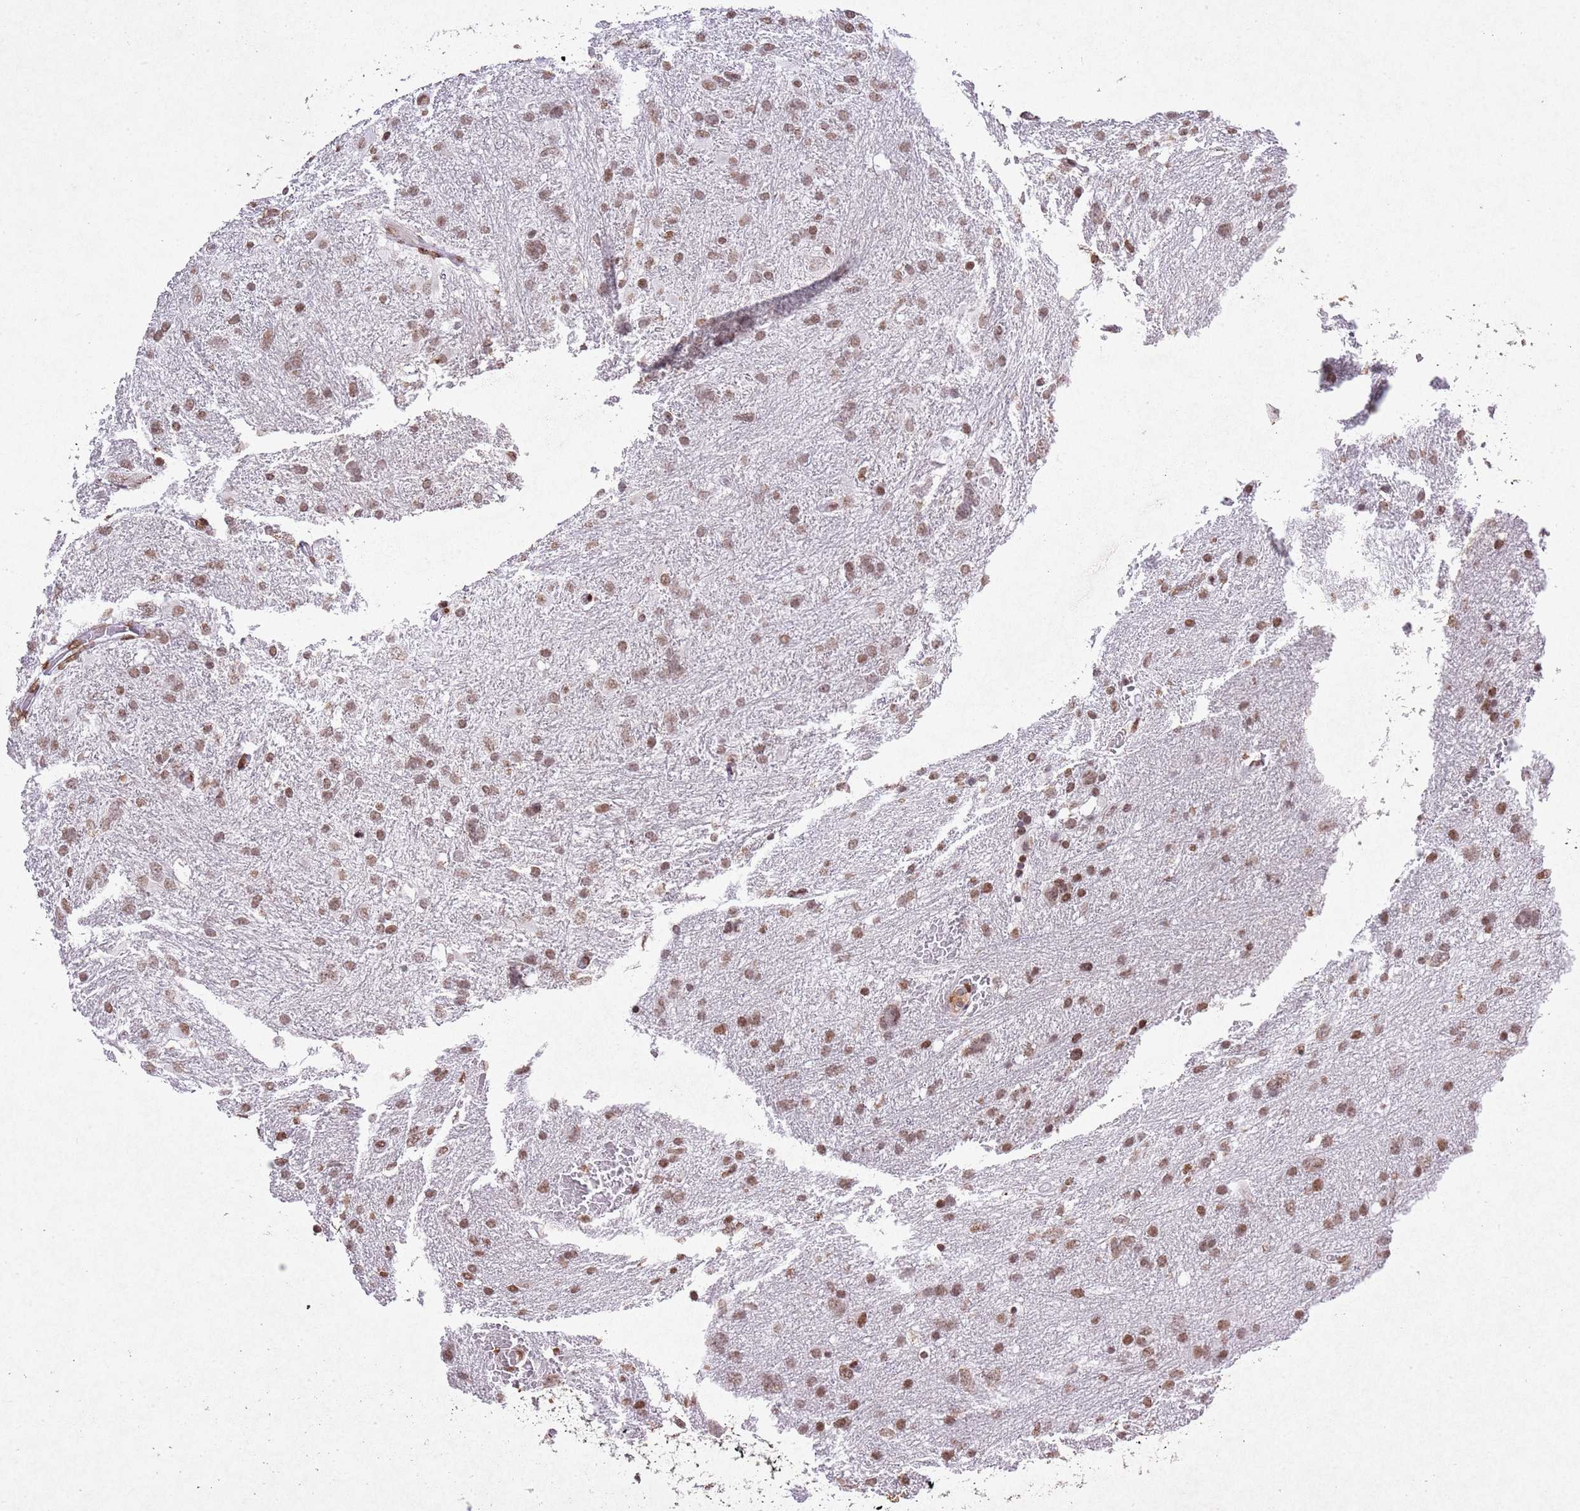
{"staining": {"intensity": "moderate", "quantity": ">75%", "location": "nuclear"}, "tissue": "glioma", "cell_type": "Tumor cells", "image_type": "cancer", "snomed": [{"axis": "morphology", "description": "Glioma, malignant, High grade"}, {"axis": "topography", "description": "Brain"}], "caption": "Immunohistochemistry staining of glioma, which exhibits medium levels of moderate nuclear positivity in approximately >75% of tumor cells indicating moderate nuclear protein staining. The staining was performed using DAB (brown) for protein detection and nuclei were counterstained in hematoxylin (blue).", "gene": "BMAL1", "patient": {"sex": "male", "age": 61}}